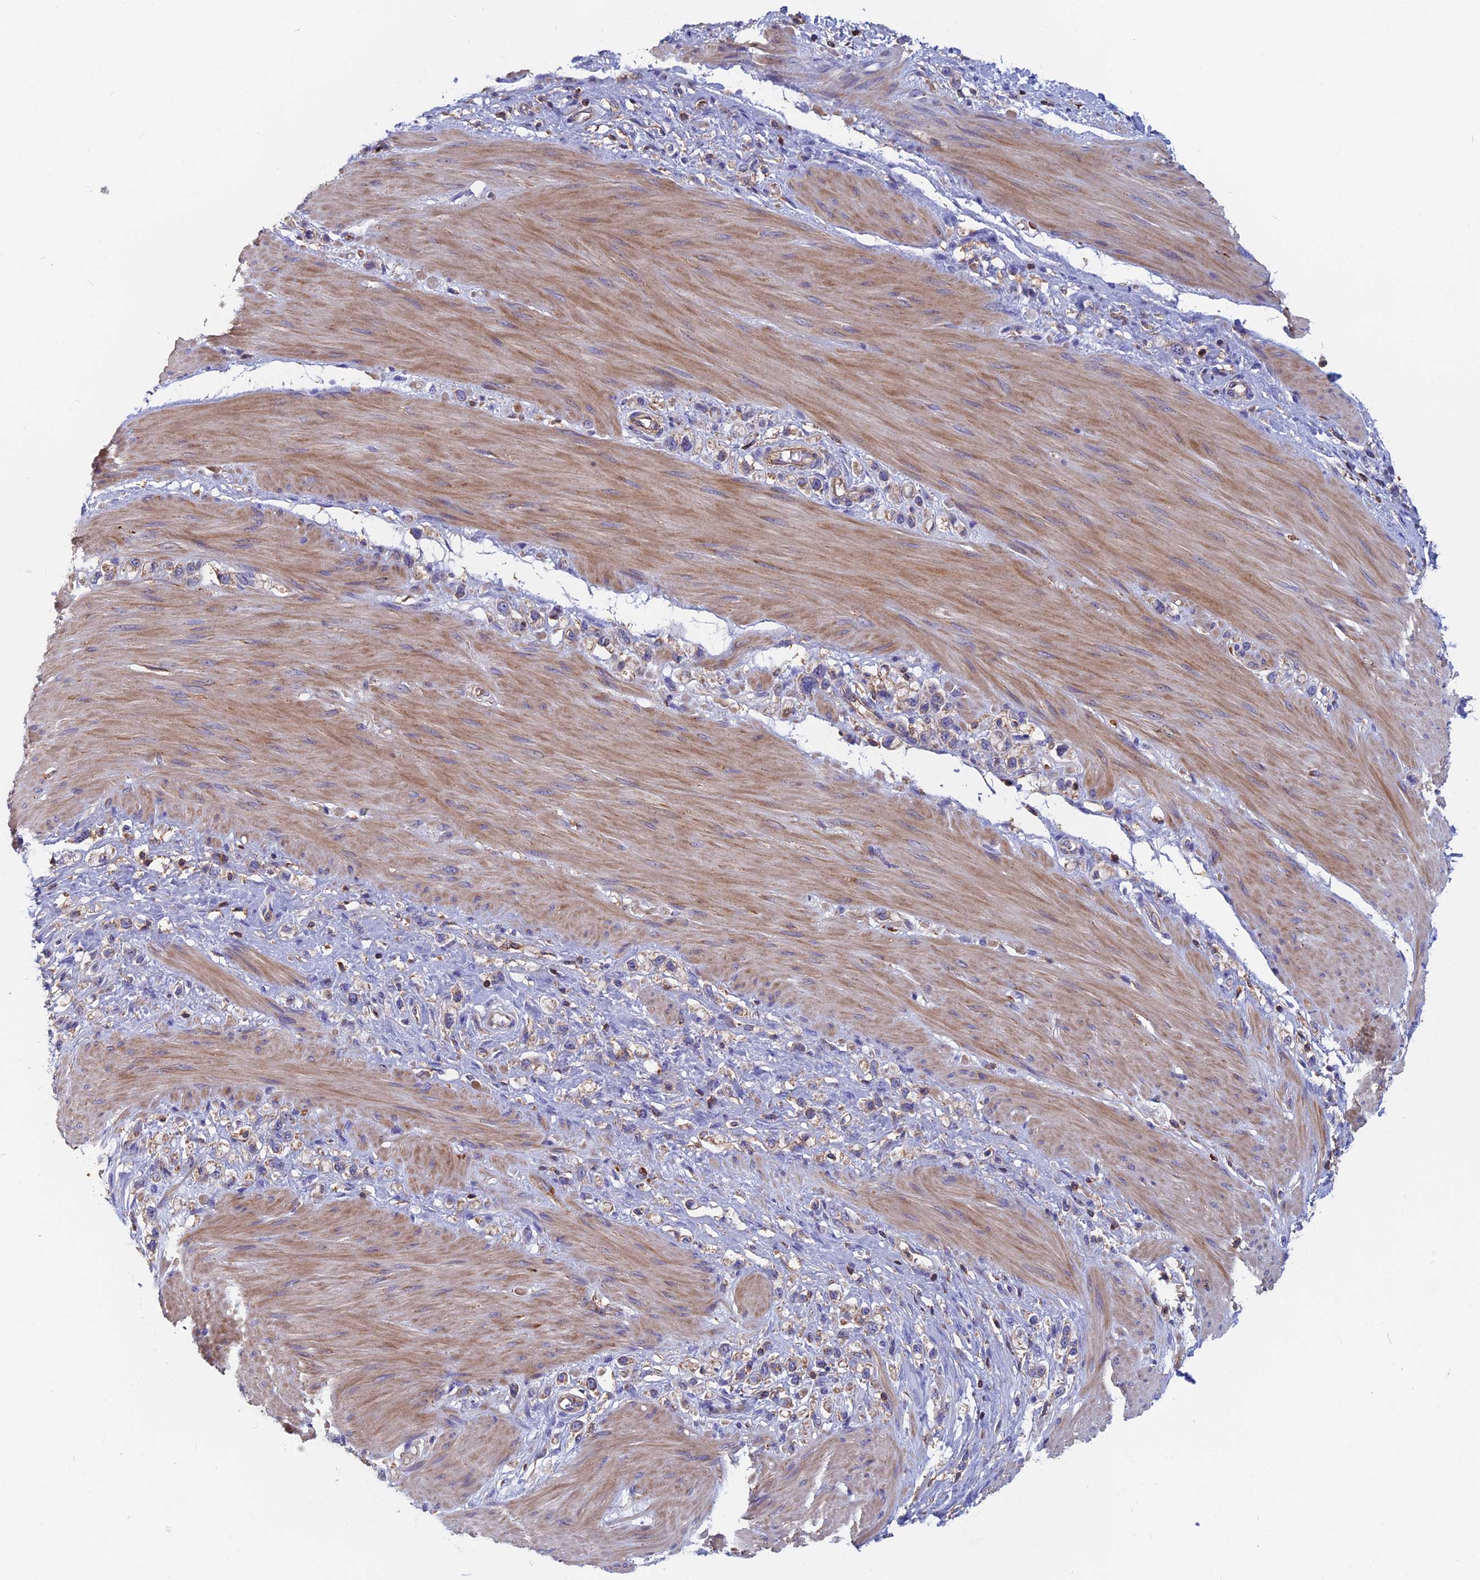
{"staining": {"intensity": "moderate", "quantity": "<25%", "location": "cytoplasmic/membranous"}, "tissue": "stomach cancer", "cell_type": "Tumor cells", "image_type": "cancer", "snomed": [{"axis": "morphology", "description": "Adenocarcinoma, NOS"}, {"axis": "topography", "description": "Stomach"}], "caption": "Approximately <25% of tumor cells in stomach adenocarcinoma display moderate cytoplasmic/membranous protein staining as visualized by brown immunohistochemical staining.", "gene": "HSD17B8", "patient": {"sex": "female", "age": 65}}